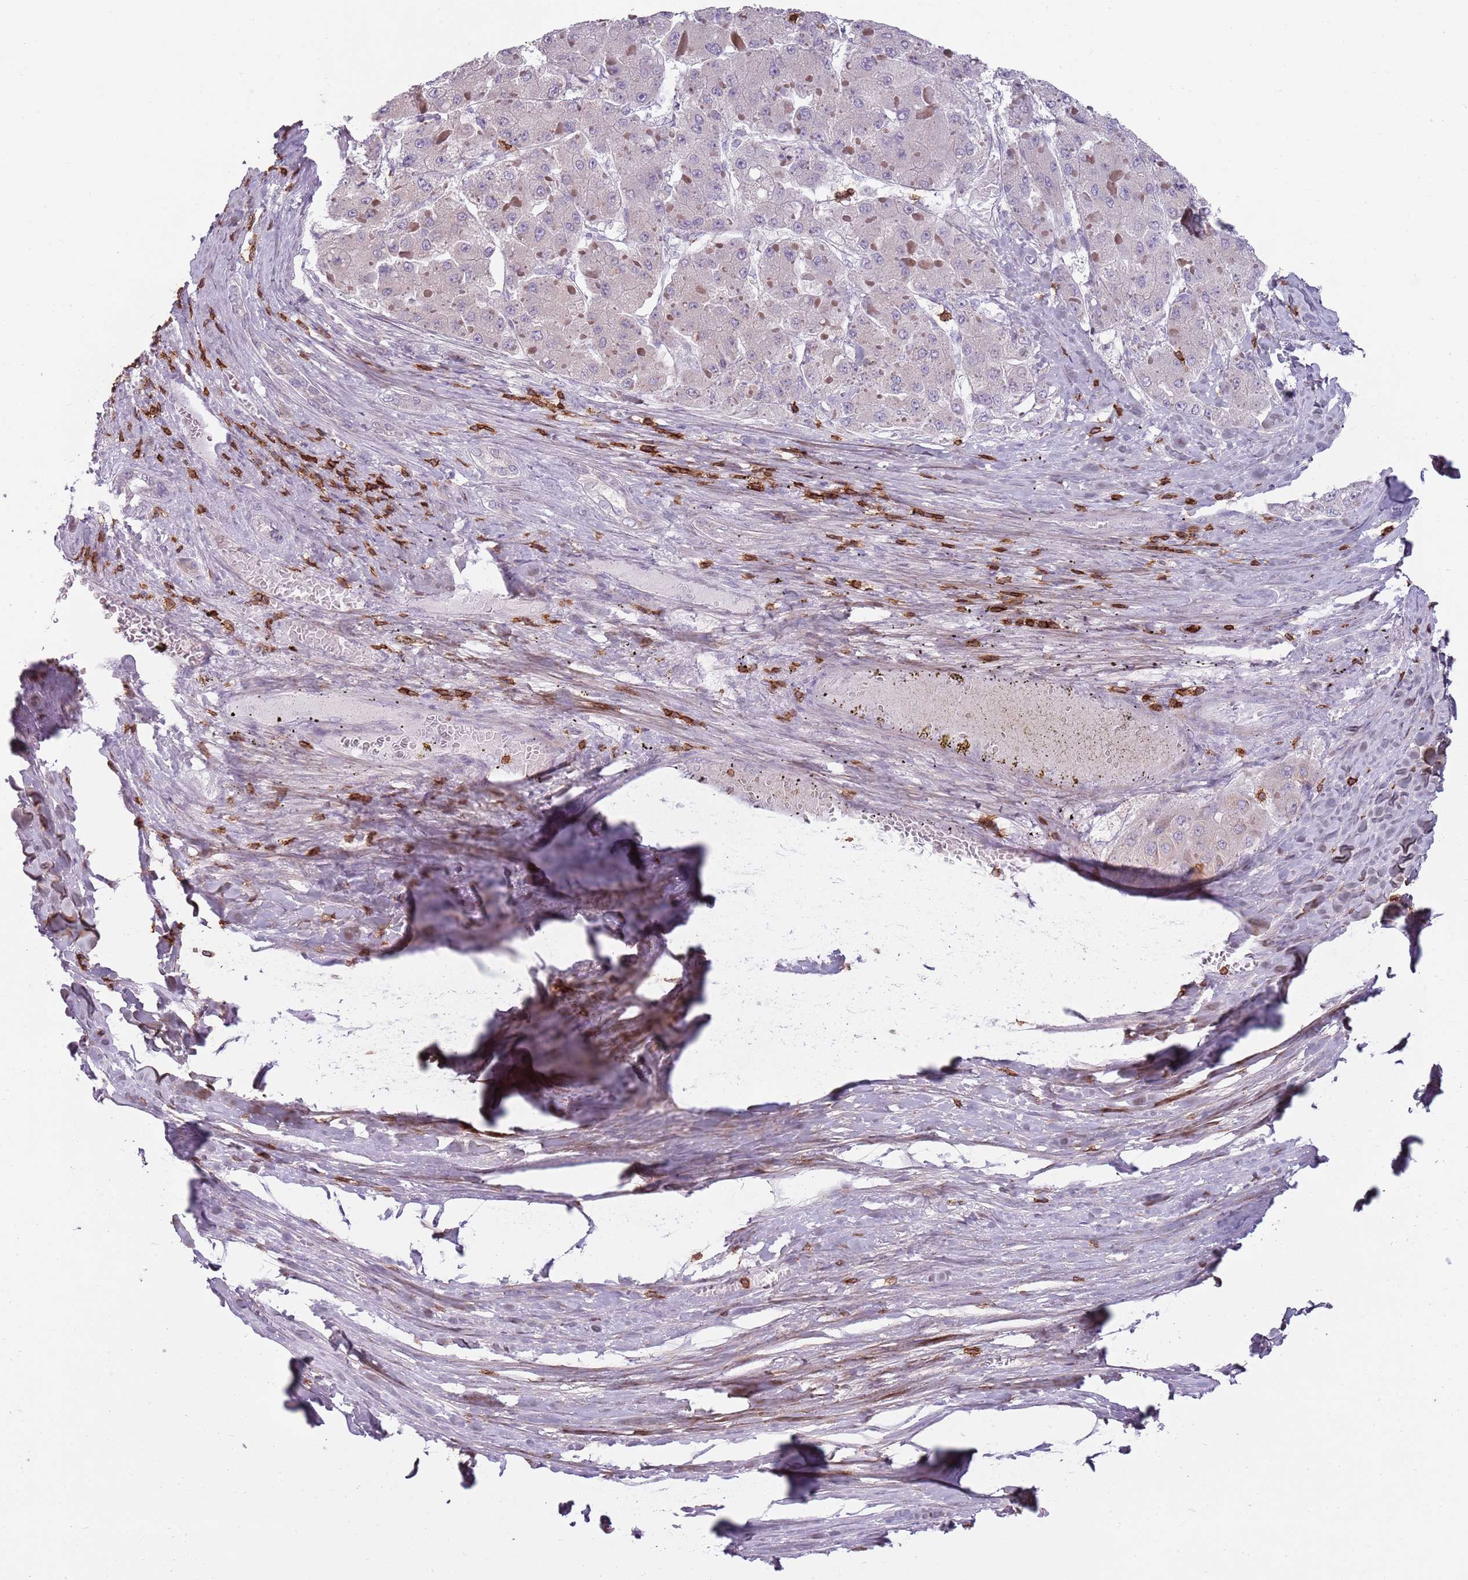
{"staining": {"intensity": "negative", "quantity": "none", "location": "none"}, "tissue": "liver cancer", "cell_type": "Tumor cells", "image_type": "cancer", "snomed": [{"axis": "morphology", "description": "Carcinoma, Hepatocellular, NOS"}, {"axis": "topography", "description": "Liver"}], "caption": "Immunohistochemistry (IHC) micrograph of neoplastic tissue: human hepatocellular carcinoma (liver) stained with DAB reveals no significant protein positivity in tumor cells.", "gene": "ZNF583", "patient": {"sex": "female", "age": 73}}